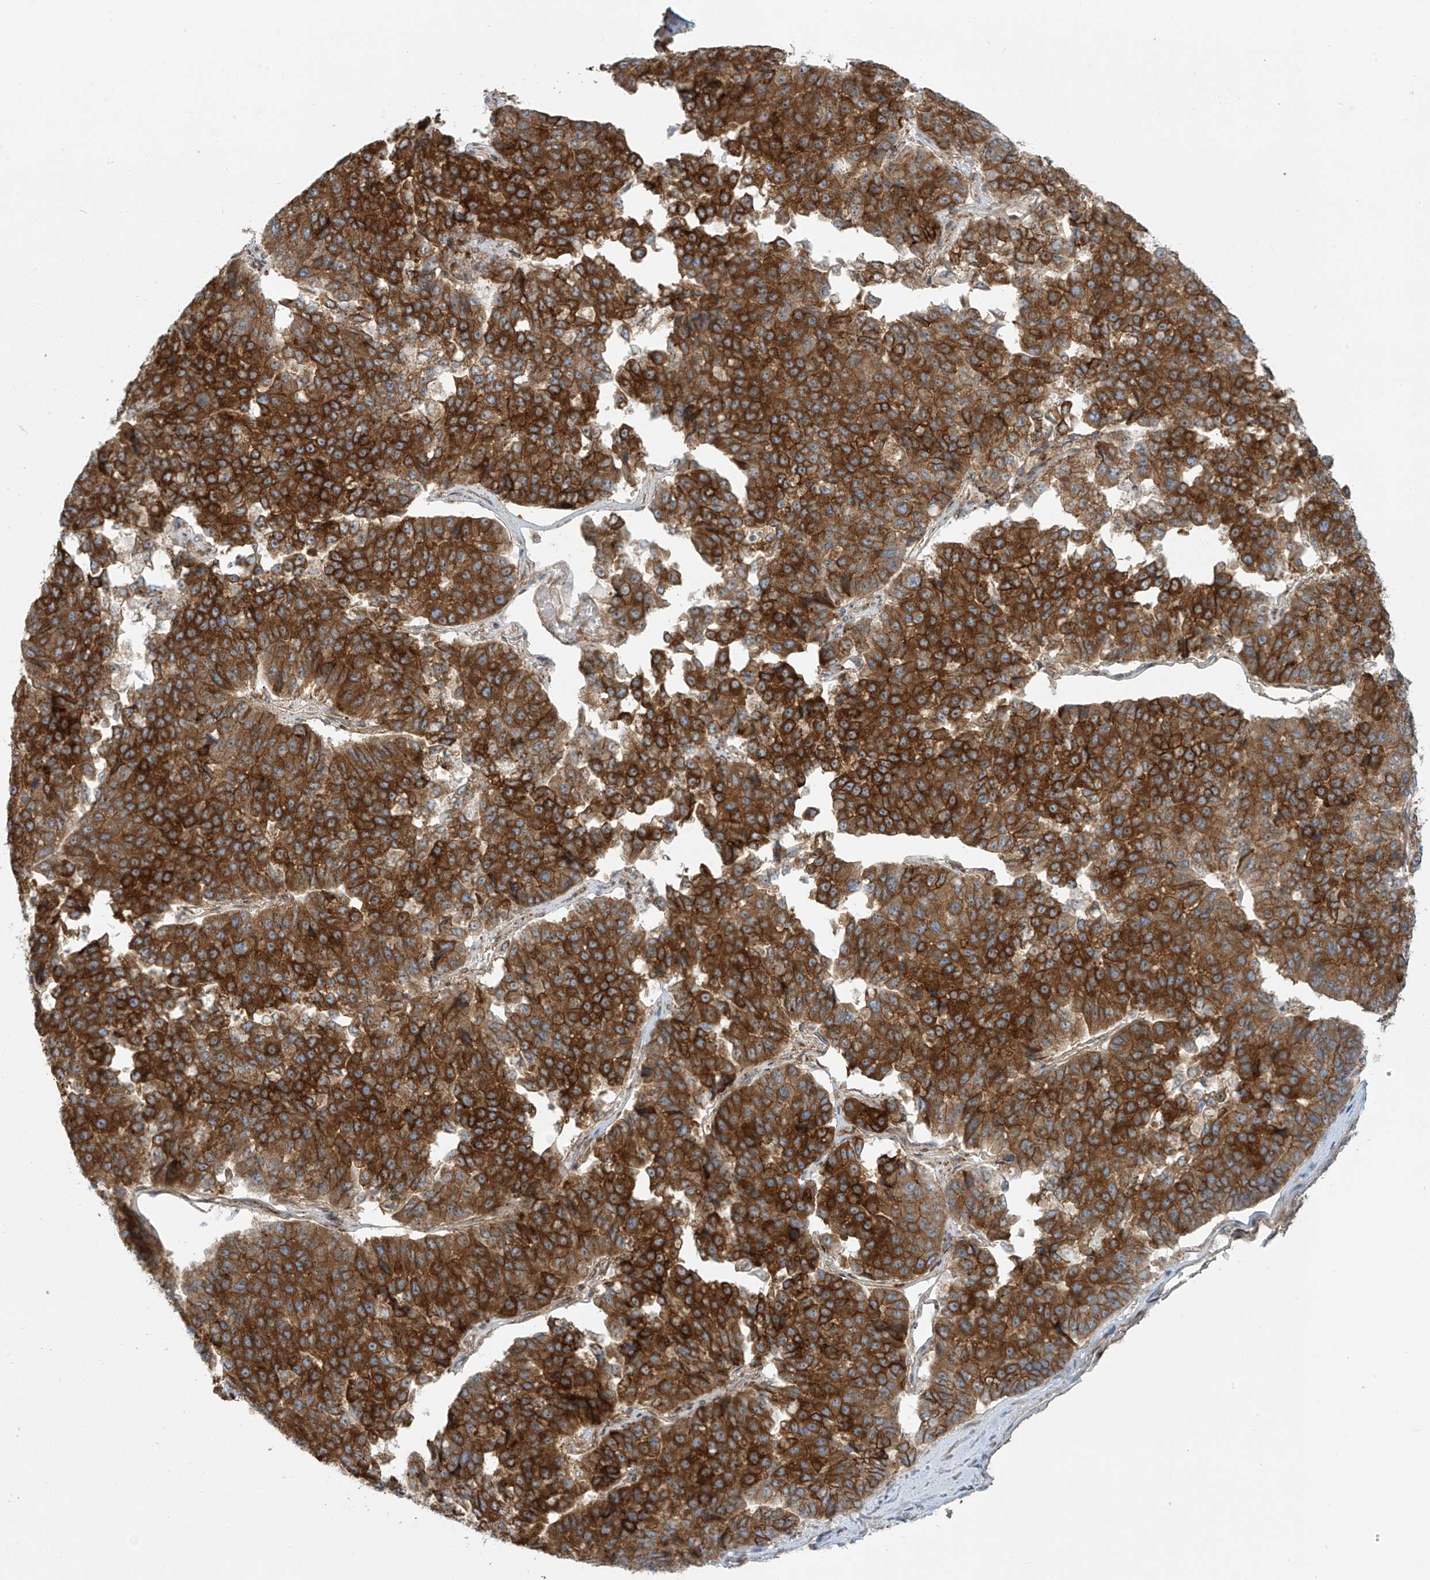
{"staining": {"intensity": "strong", "quantity": ">75%", "location": "cytoplasmic/membranous"}, "tissue": "pancreatic cancer", "cell_type": "Tumor cells", "image_type": "cancer", "snomed": [{"axis": "morphology", "description": "Adenocarcinoma, NOS"}, {"axis": "topography", "description": "Pancreas"}], "caption": "Human adenocarcinoma (pancreatic) stained with a brown dye exhibits strong cytoplasmic/membranous positive positivity in about >75% of tumor cells.", "gene": "LZTS3", "patient": {"sex": "male", "age": 50}}